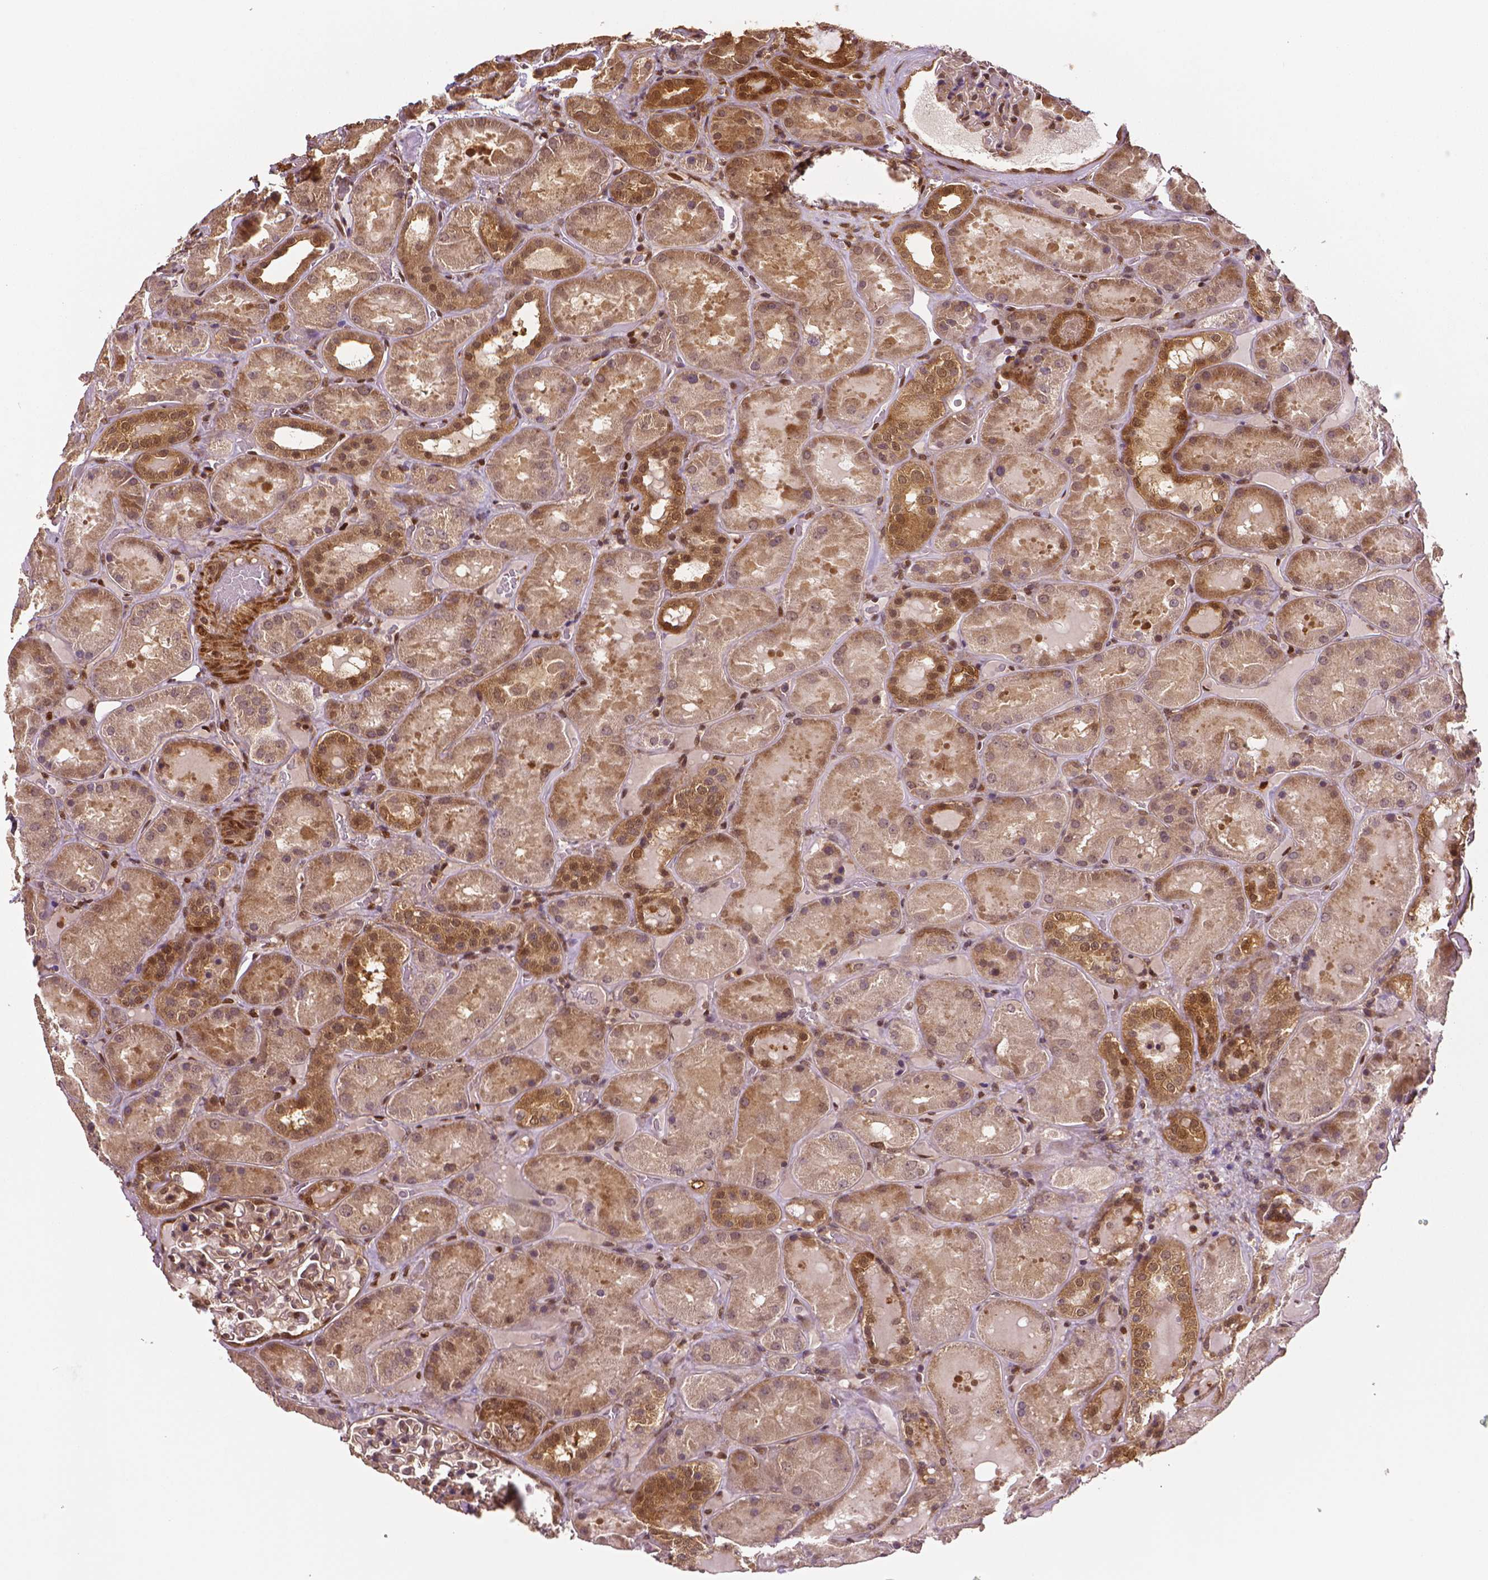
{"staining": {"intensity": "weak", "quantity": "25%-75%", "location": "nuclear"}, "tissue": "kidney", "cell_type": "Cells in glomeruli", "image_type": "normal", "snomed": [{"axis": "morphology", "description": "Normal tissue, NOS"}, {"axis": "topography", "description": "Kidney"}], "caption": "Kidney was stained to show a protein in brown. There is low levels of weak nuclear staining in approximately 25%-75% of cells in glomeruli. Using DAB (brown) and hematoxylin (blue) stains, captured at high magnification using brightfield microscopy.", "gene": "STAT3", "patient": {"sex": "male", "age": 73}}